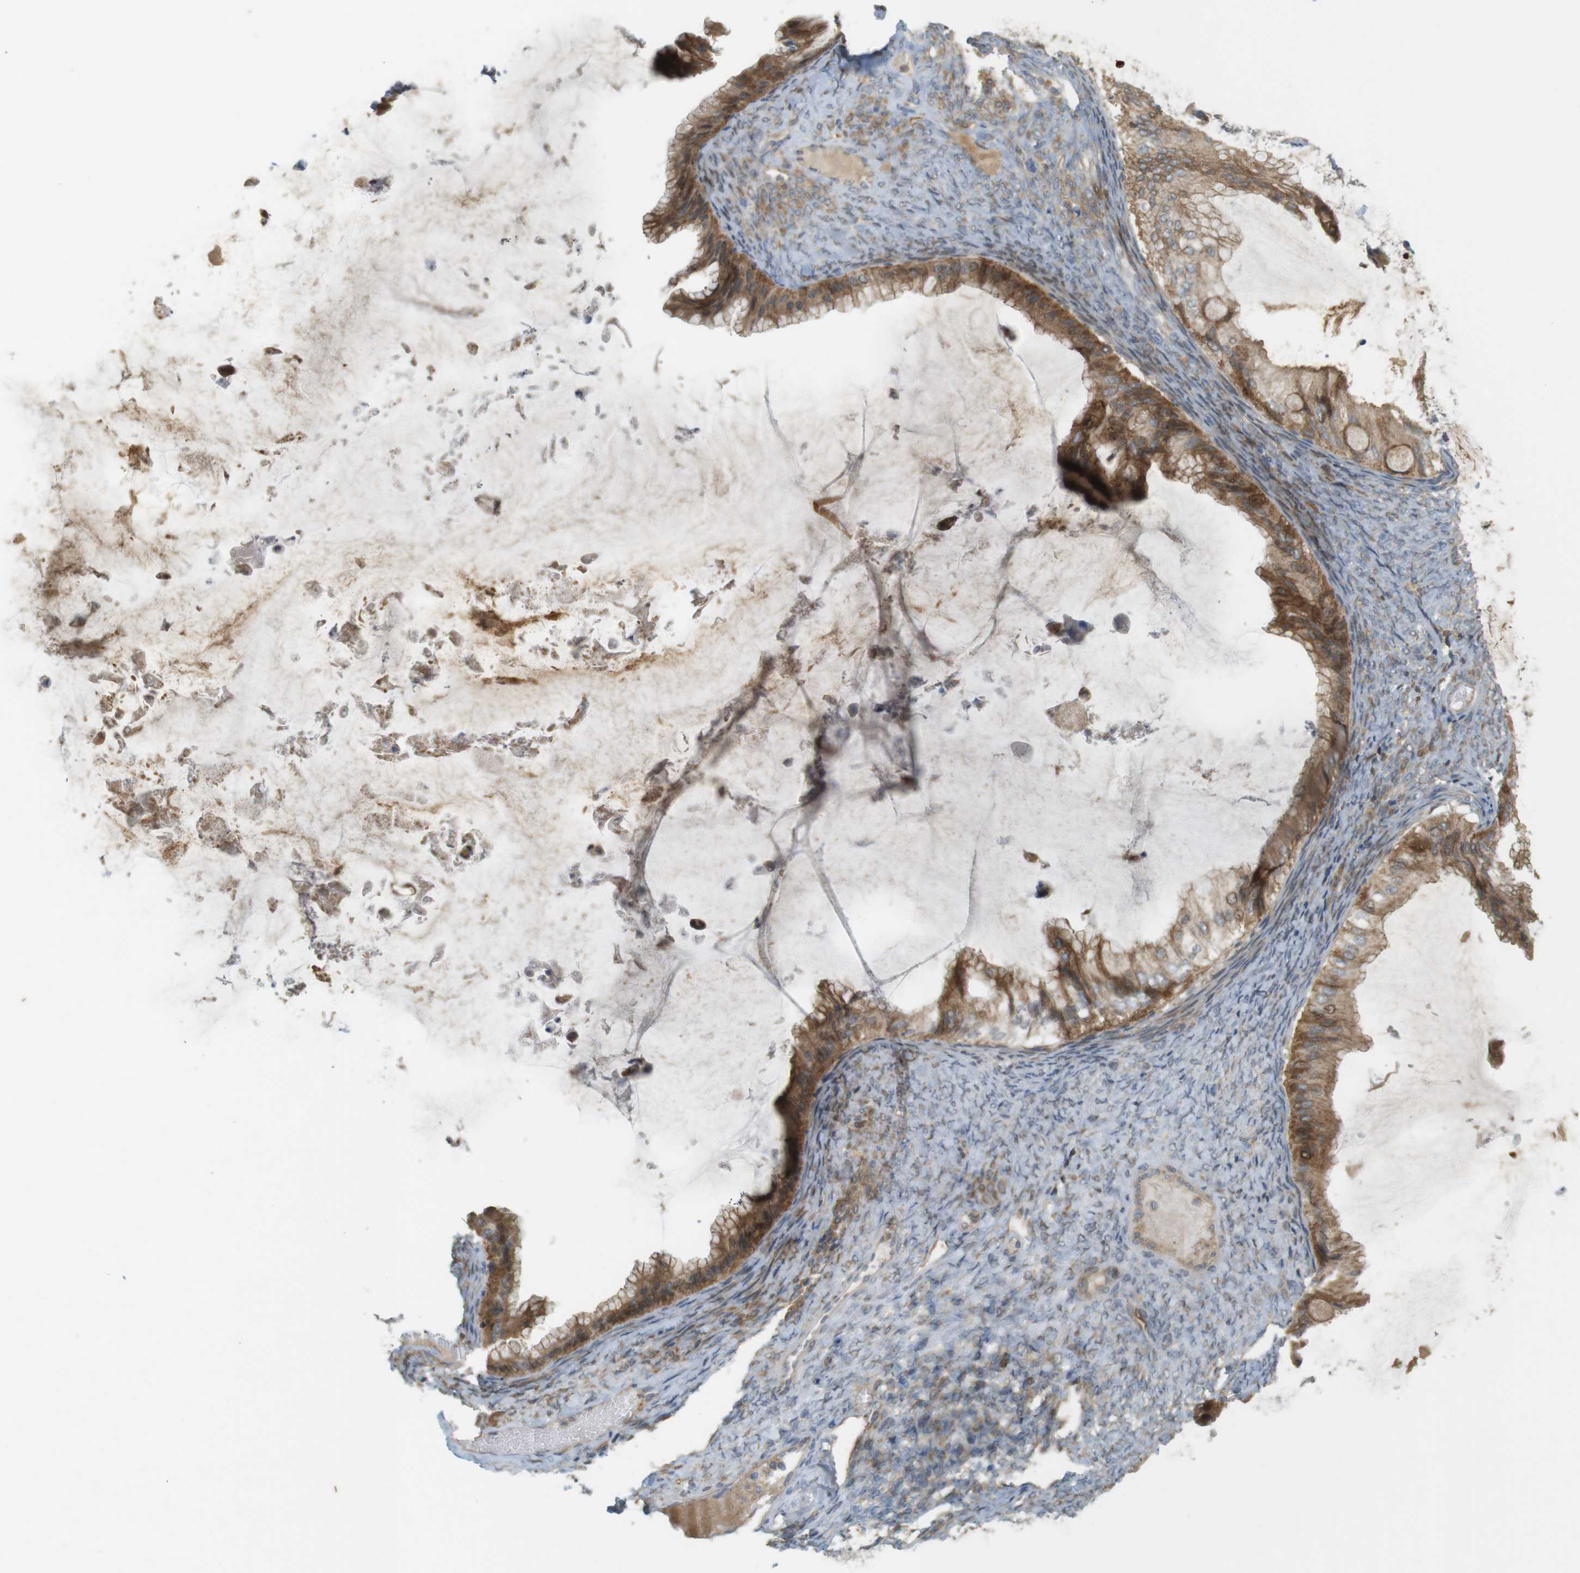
{"staining": {"intensity": "moderate", "quantity": ">75%", "location": "cytoplasmic/membranous"}, "tissue": "ovarian cancer", "cell_type": "Tumor cells", "image_type": "cancer", "snomed": [{"axis": "morphology", "description": "Cystadenocarcinoma, mucinous, NOS"}, {"axis": "topography", "description": "Ovary"}], "caption": "About >75% of tumor cells in human mucinous cystadenocarcinoma (ovarian) reveal moderate cytoplasmic/membranous protein positivity as visualized by brown immunohistochemical staining.", "gene": "CLRN3", "patient": {"sex": "female", "age": 61}}